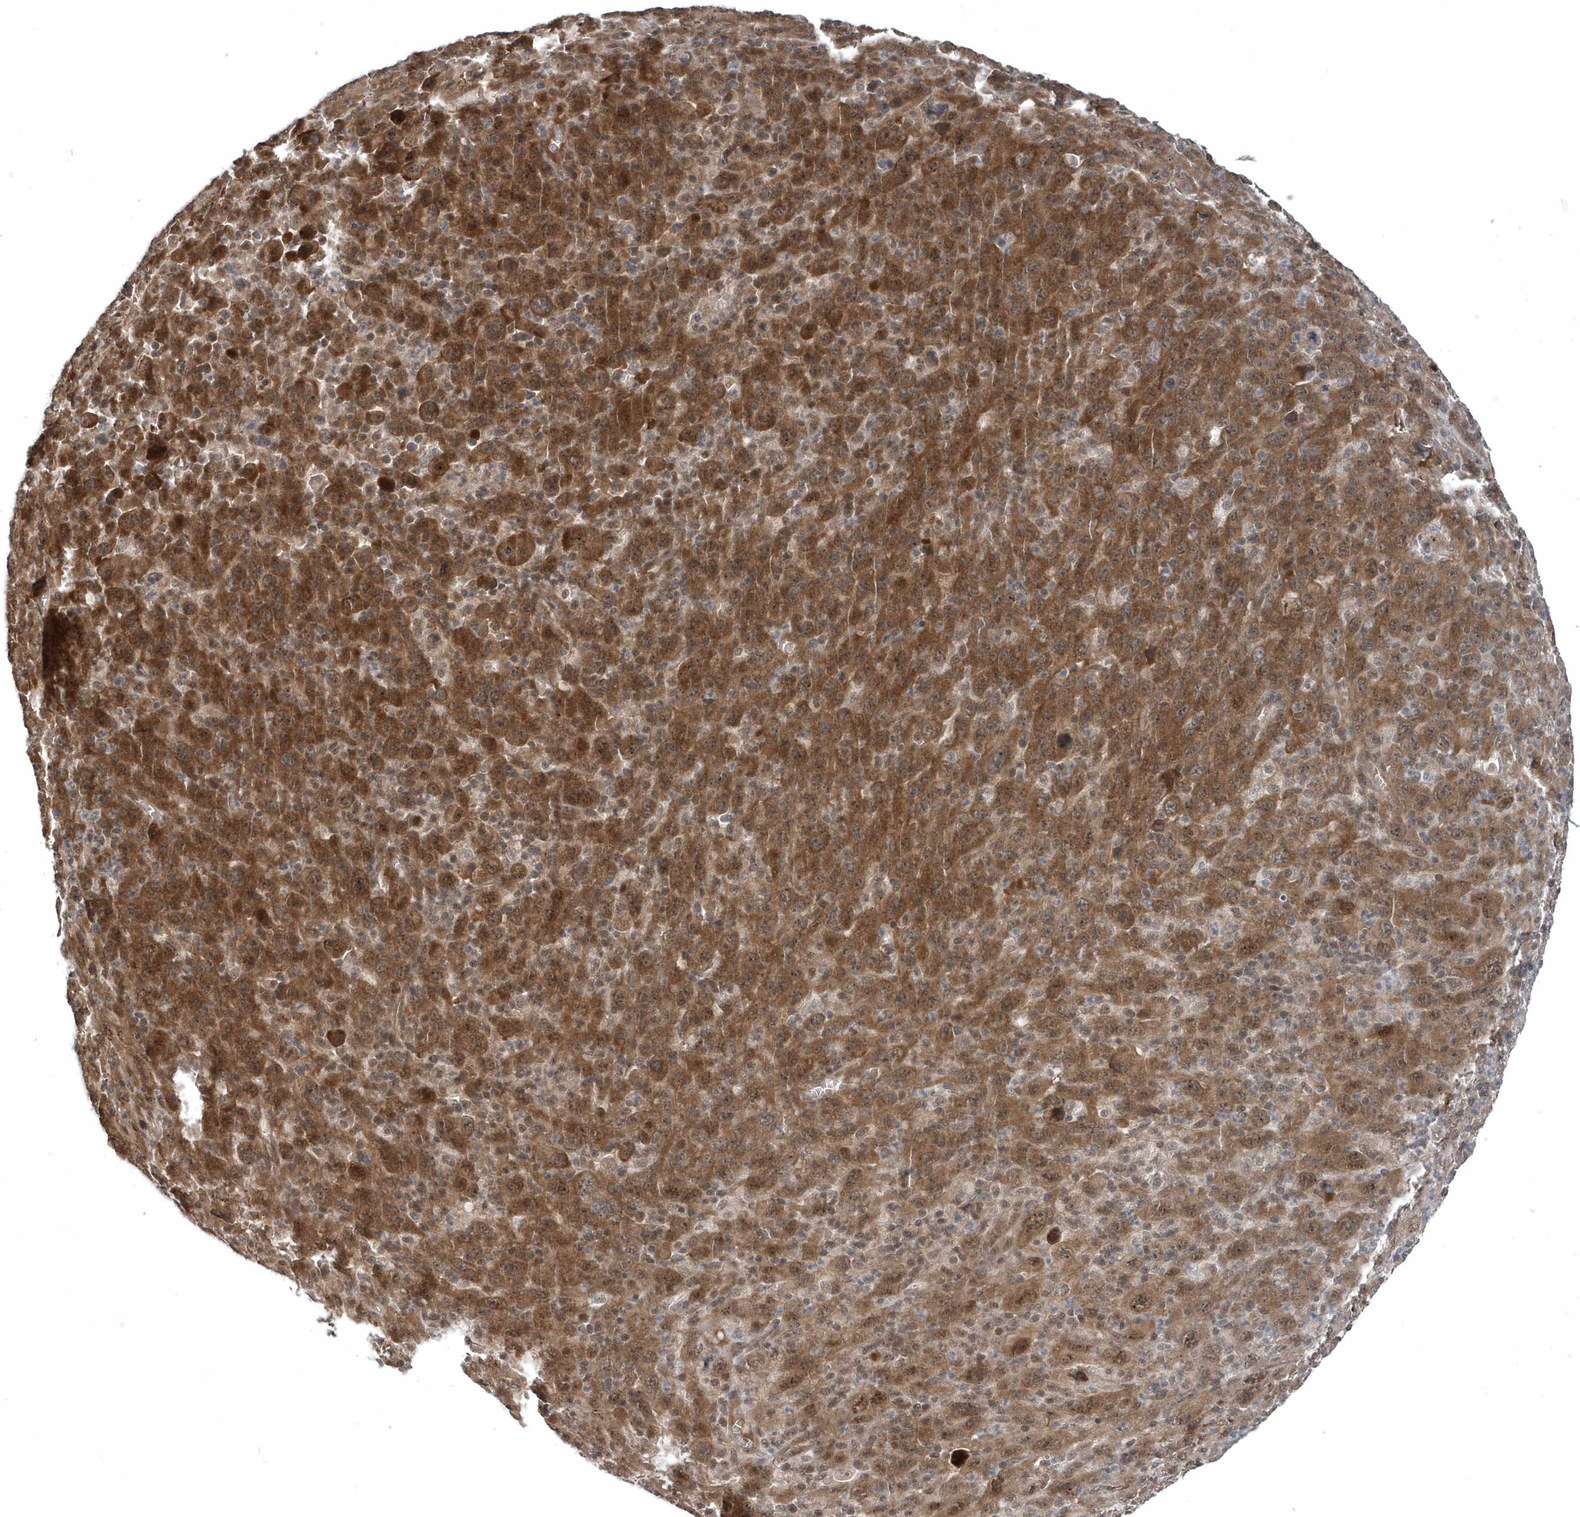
{"staining": {"intensity": "moderate", "quantity": ">75%", "location": "cytoplasmic/membranous,nuclear"}, "tissue": "melanoma", "cell_type": "Tumor cells", "image_type": "cancer", "snomed": [{"axis": "morphology", "description": "Malignant melanoma, Metastatic site"}, {"axis": "topography", "description": "Skin"}], "caption": "This is a micrograph of immunohistochemistry staining of melanoma, which shows moderate staining in the cytoplasmic/membranous and nuclear of tumor cells.", "gene": "QTRT2", "patient": {"sex": "female", "age": 56}}